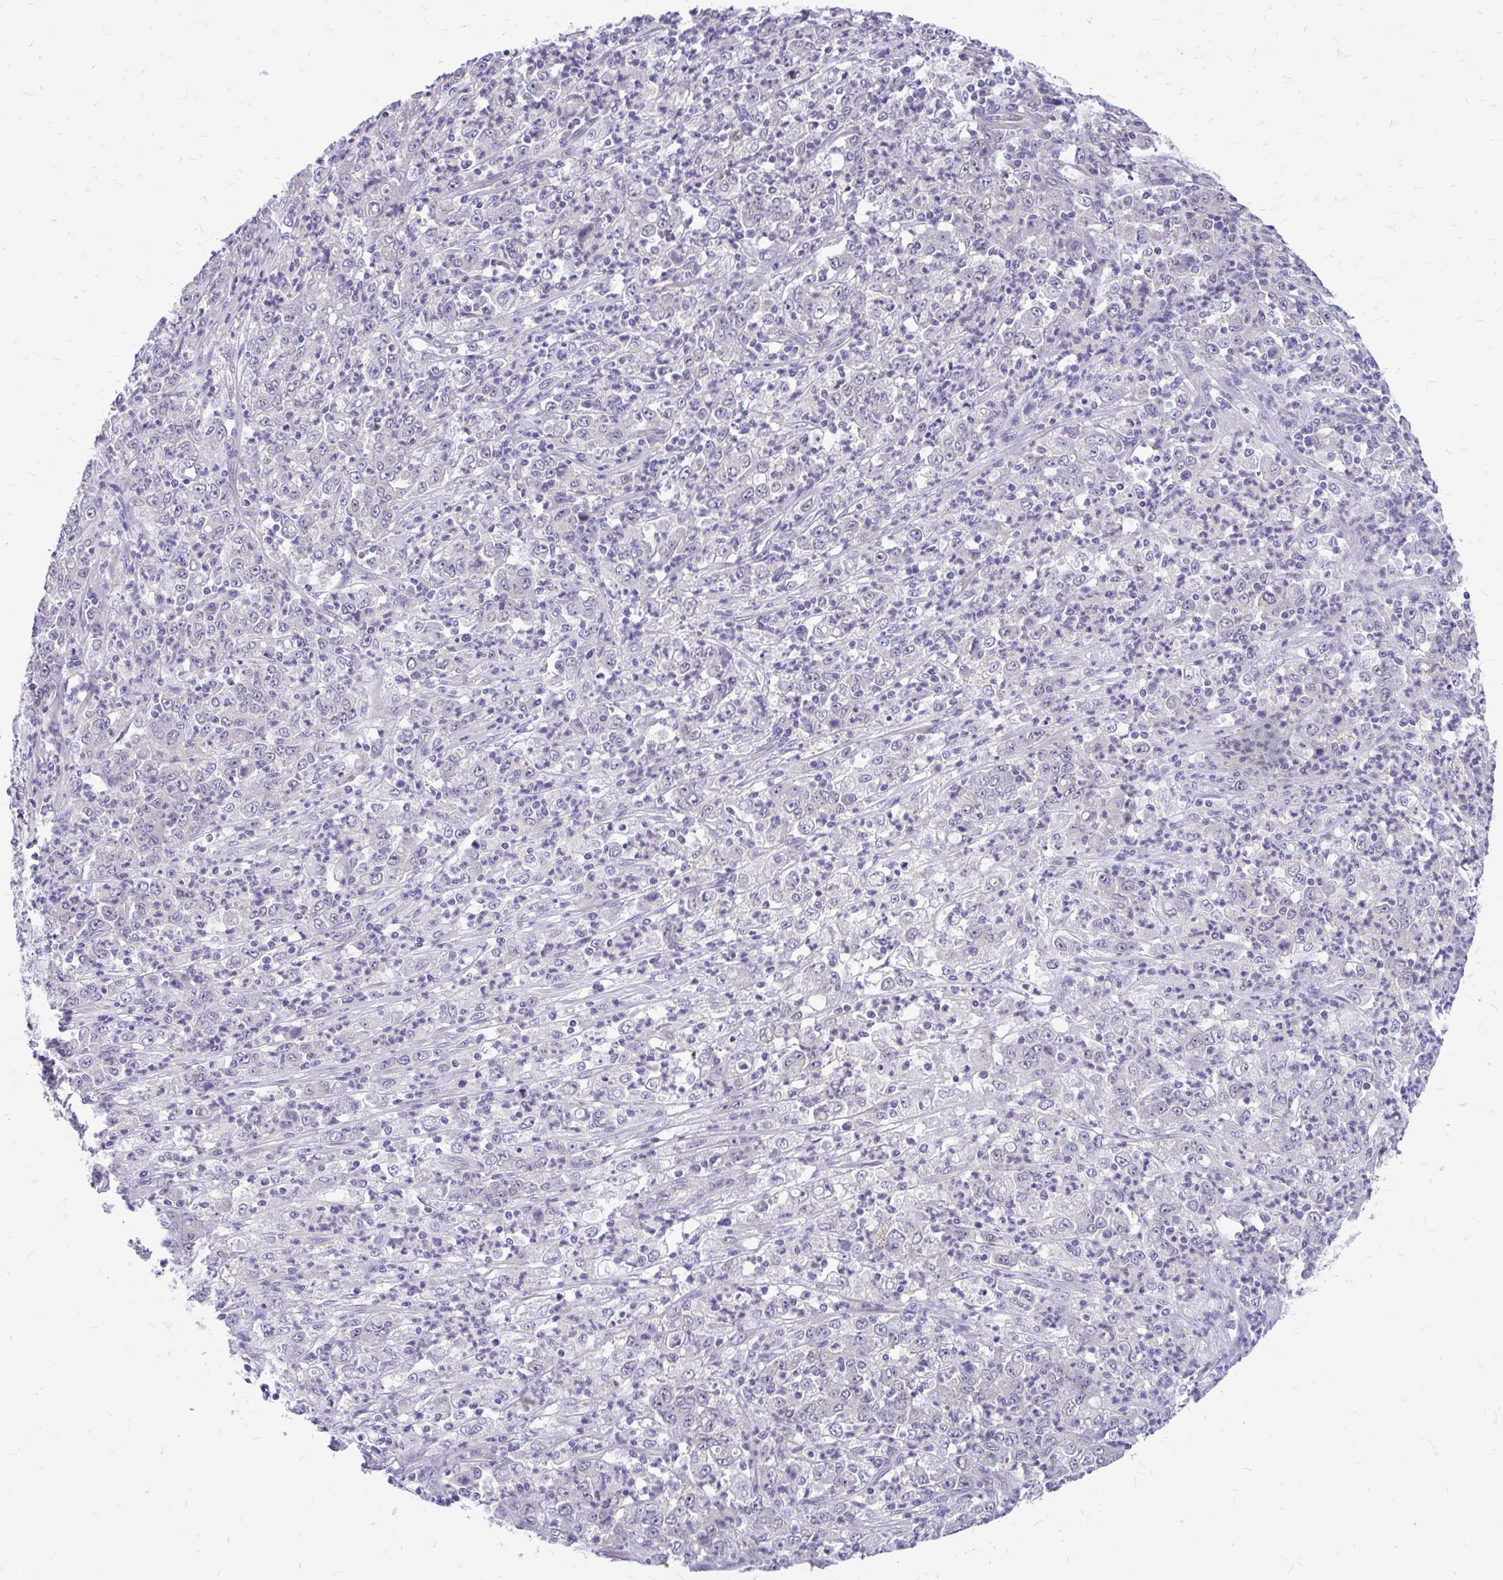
{"staining": {"intensity": "negative", "quantity": "none", "location": "none"}, "tissue": "stomach cancer", "cell_type": "Tumor cells", "image_type": "cancer", "snomed": [{"axis": "morphology", "description": "Adenocarcinoma, NOS"}, {"axis": "topography", "description": "Stomach, lower"}], "caption": "There is no significant positivity in tumor cells of adenocarcinoma (stomach).", "gene": "MAP1LC3A", "patient": {"sex": "female", "age": 71}}